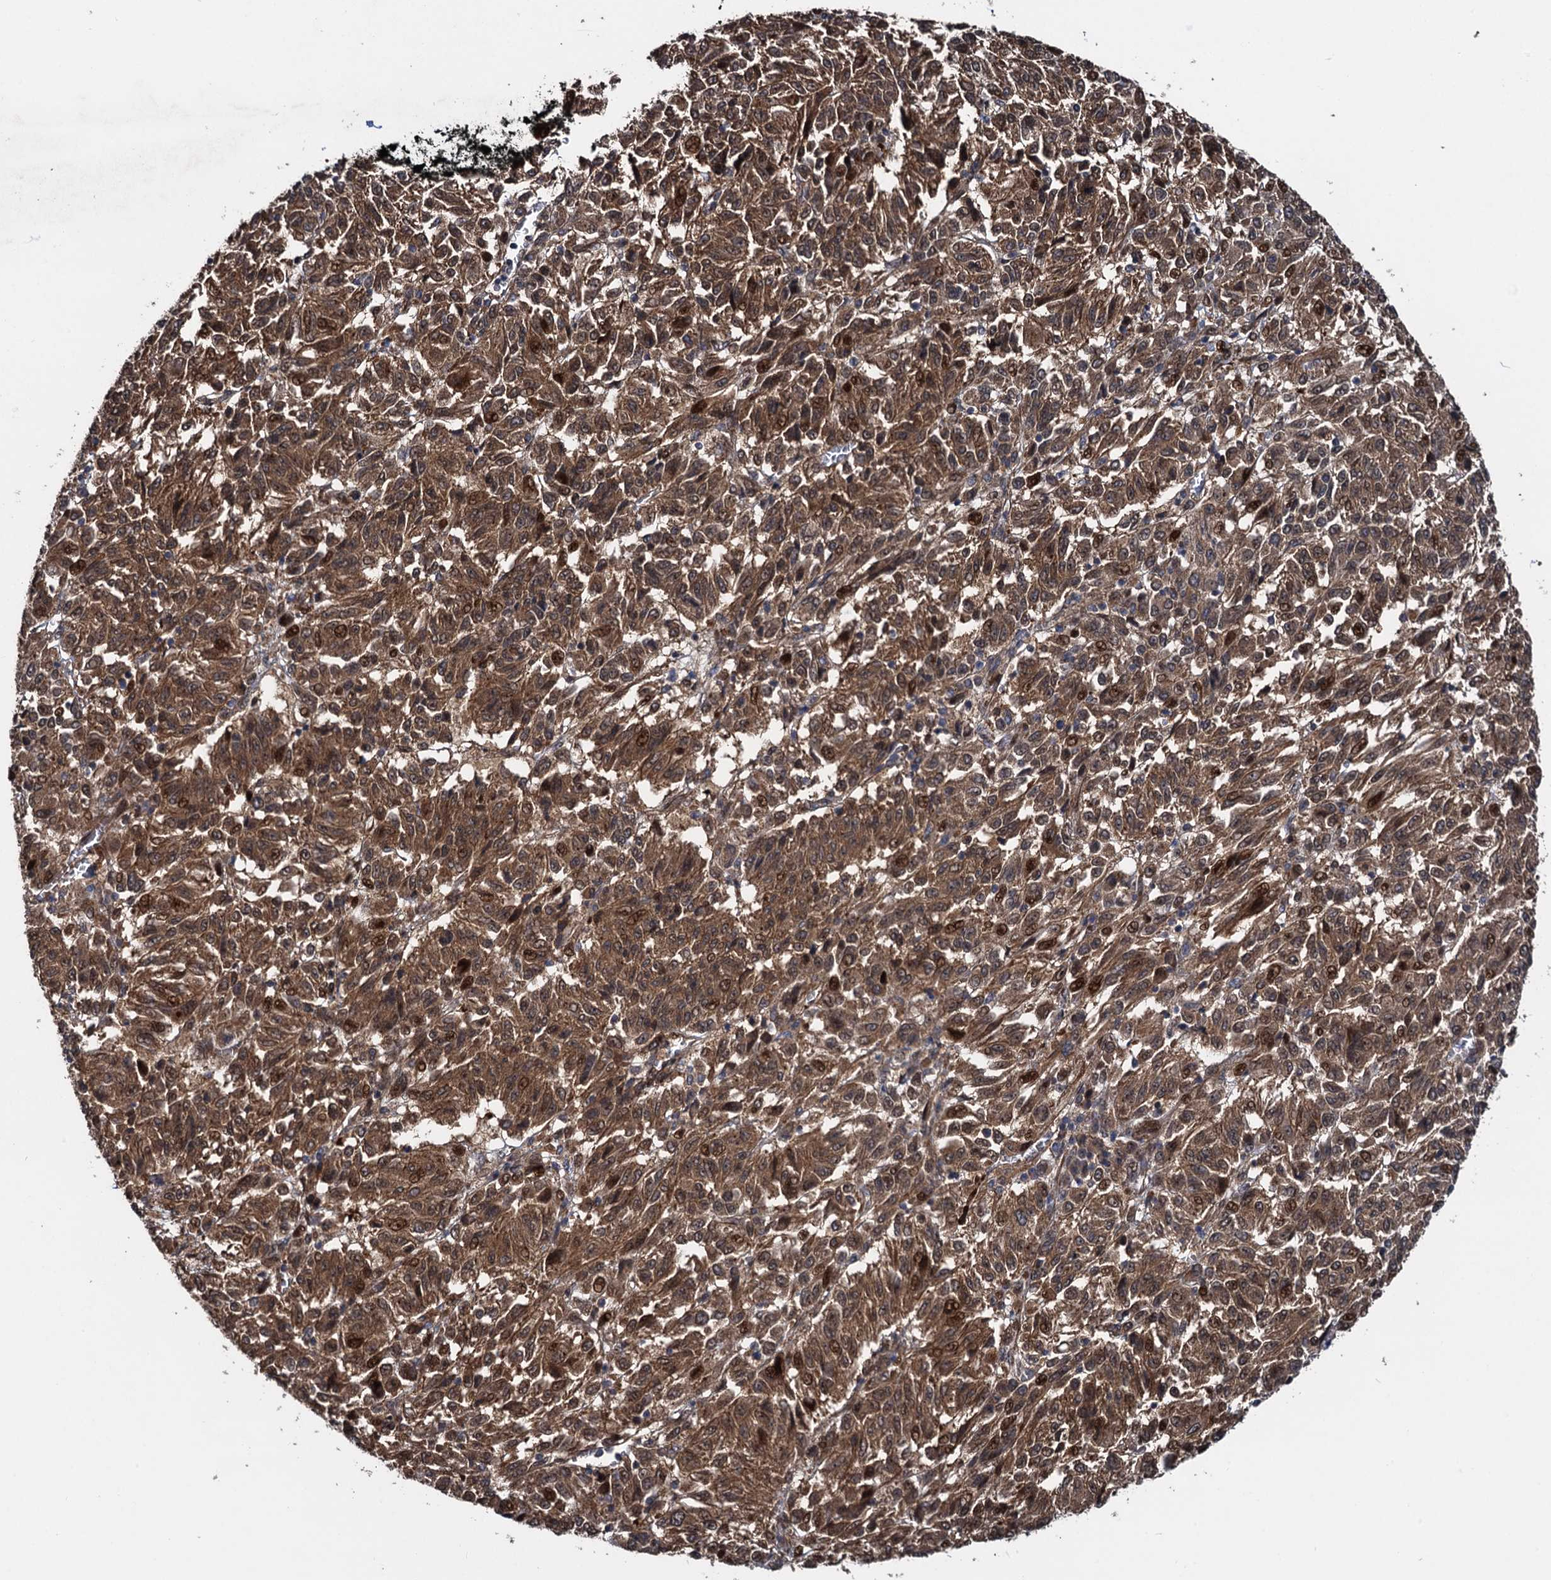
{"staining": {"intensity": "strong", "quantity": ">75%", "location": "cytoplasmic/membranous,nuclear"}, "tissue": "melanoma", "cell_type": "Tumor cells", "image_type": "cancer", "snomed": [{"axis": "morphology", "description": "Malignant melanoma, Metastatic site"}, {"axis": "topography", "description": "Lung"}], "caption": "About >75% of tumor cells in melanoma reveal strong cytoplasmic/membranous and nuclear protein staining as visualized by brown immunohistochemical staining.", "gene": "RHOBTB1", "patient": {"sex": "male", "age": 64}}